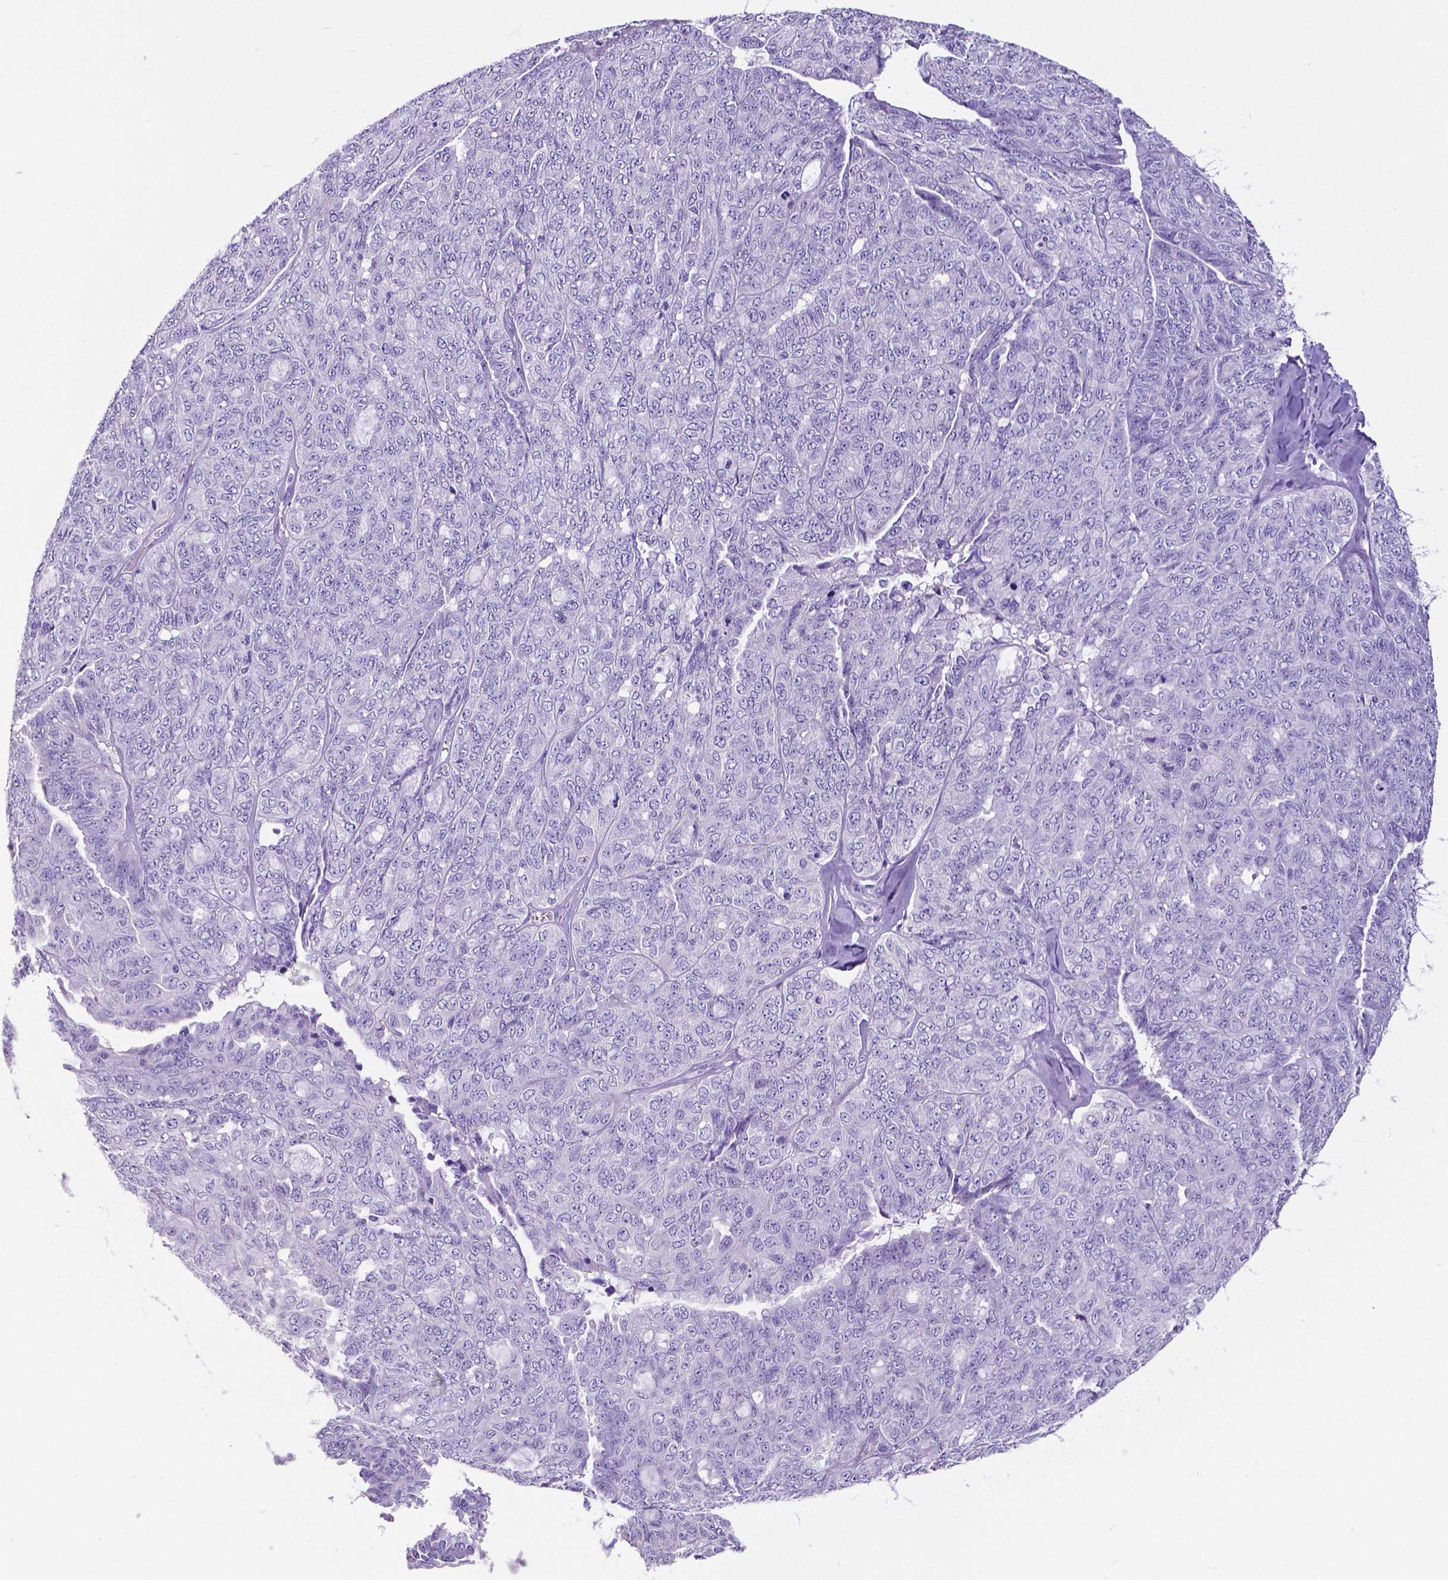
{"staining": {"intensity": "negative", "quantity": "none", "location": "none"}, "tissue": "ovarian cancer", "cell_type": "Tumor cells", "image_type": "cancer", "snomed": [{"axis": "morphology", "description": "Cystadenocarcinoma, serous, NOS"}, {"axis": "topography", "description": "Ovary"}], "caption": "This is an immunohistochemistry photomicrograph of serous cystadenocarcinoma (ovarian). There is no expression in tumor cells.", "gene": "SATB2", "patient": {"sex": "female", "age": 71}}